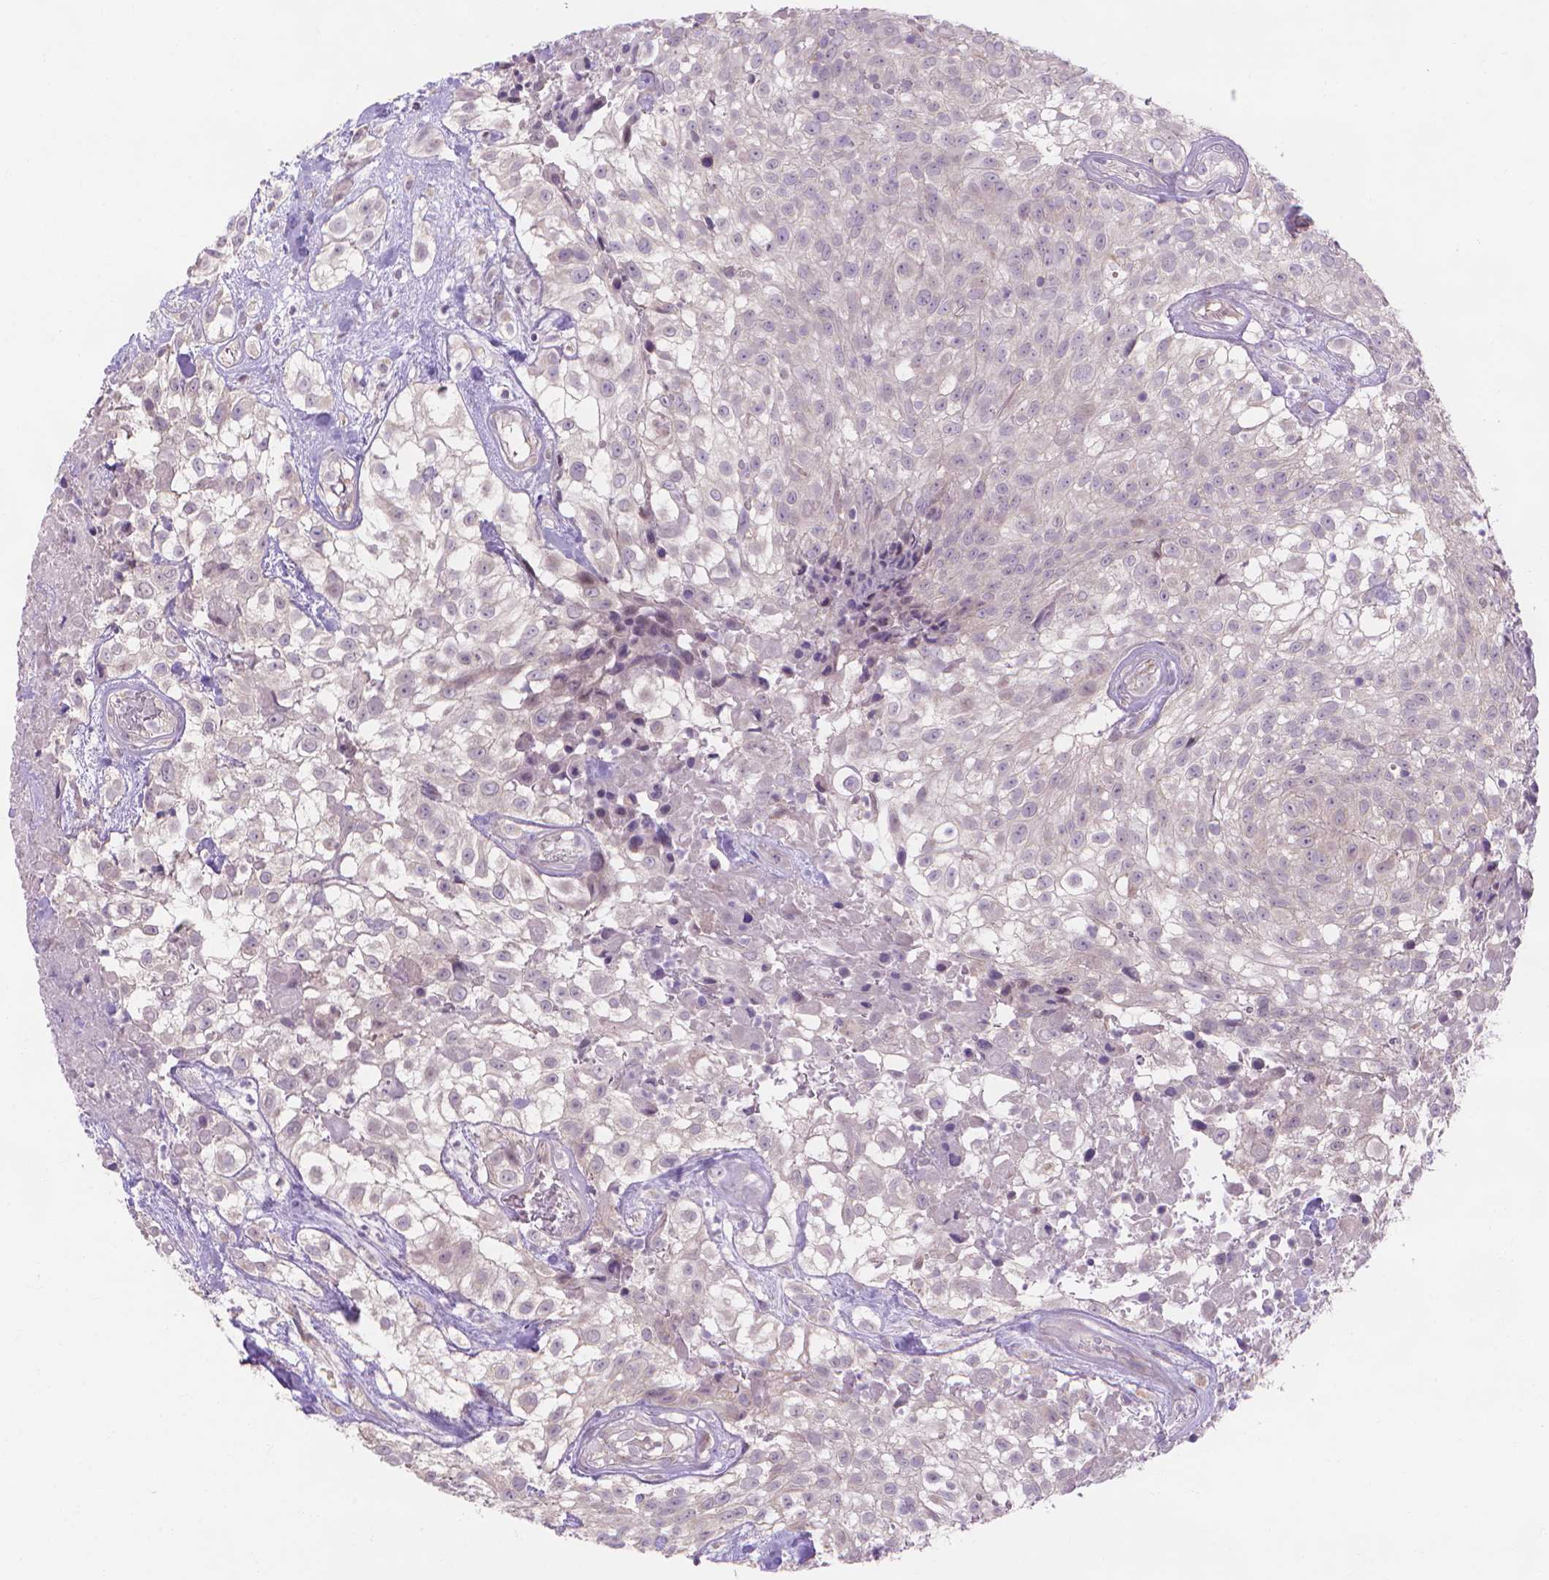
{"staining": {"intensity": "negative", "quantity": "none", "location": "none"}, "tissue": "urothelial cancer", "cell_type": "Tumor cells", "image_type": "cancer", "snomed": [{"axis": "morphology", "description": "Urothelial carcinoma, High grade"}, {"axis": "topography", "description": "Urinary bladder"}], "caption": "DAB immunohistochemical staining of human urothelial cancer reveals no significant staining in tumor cells.", "gene": "PRDM13", "patient": {"sex": "male", "age": 56}}